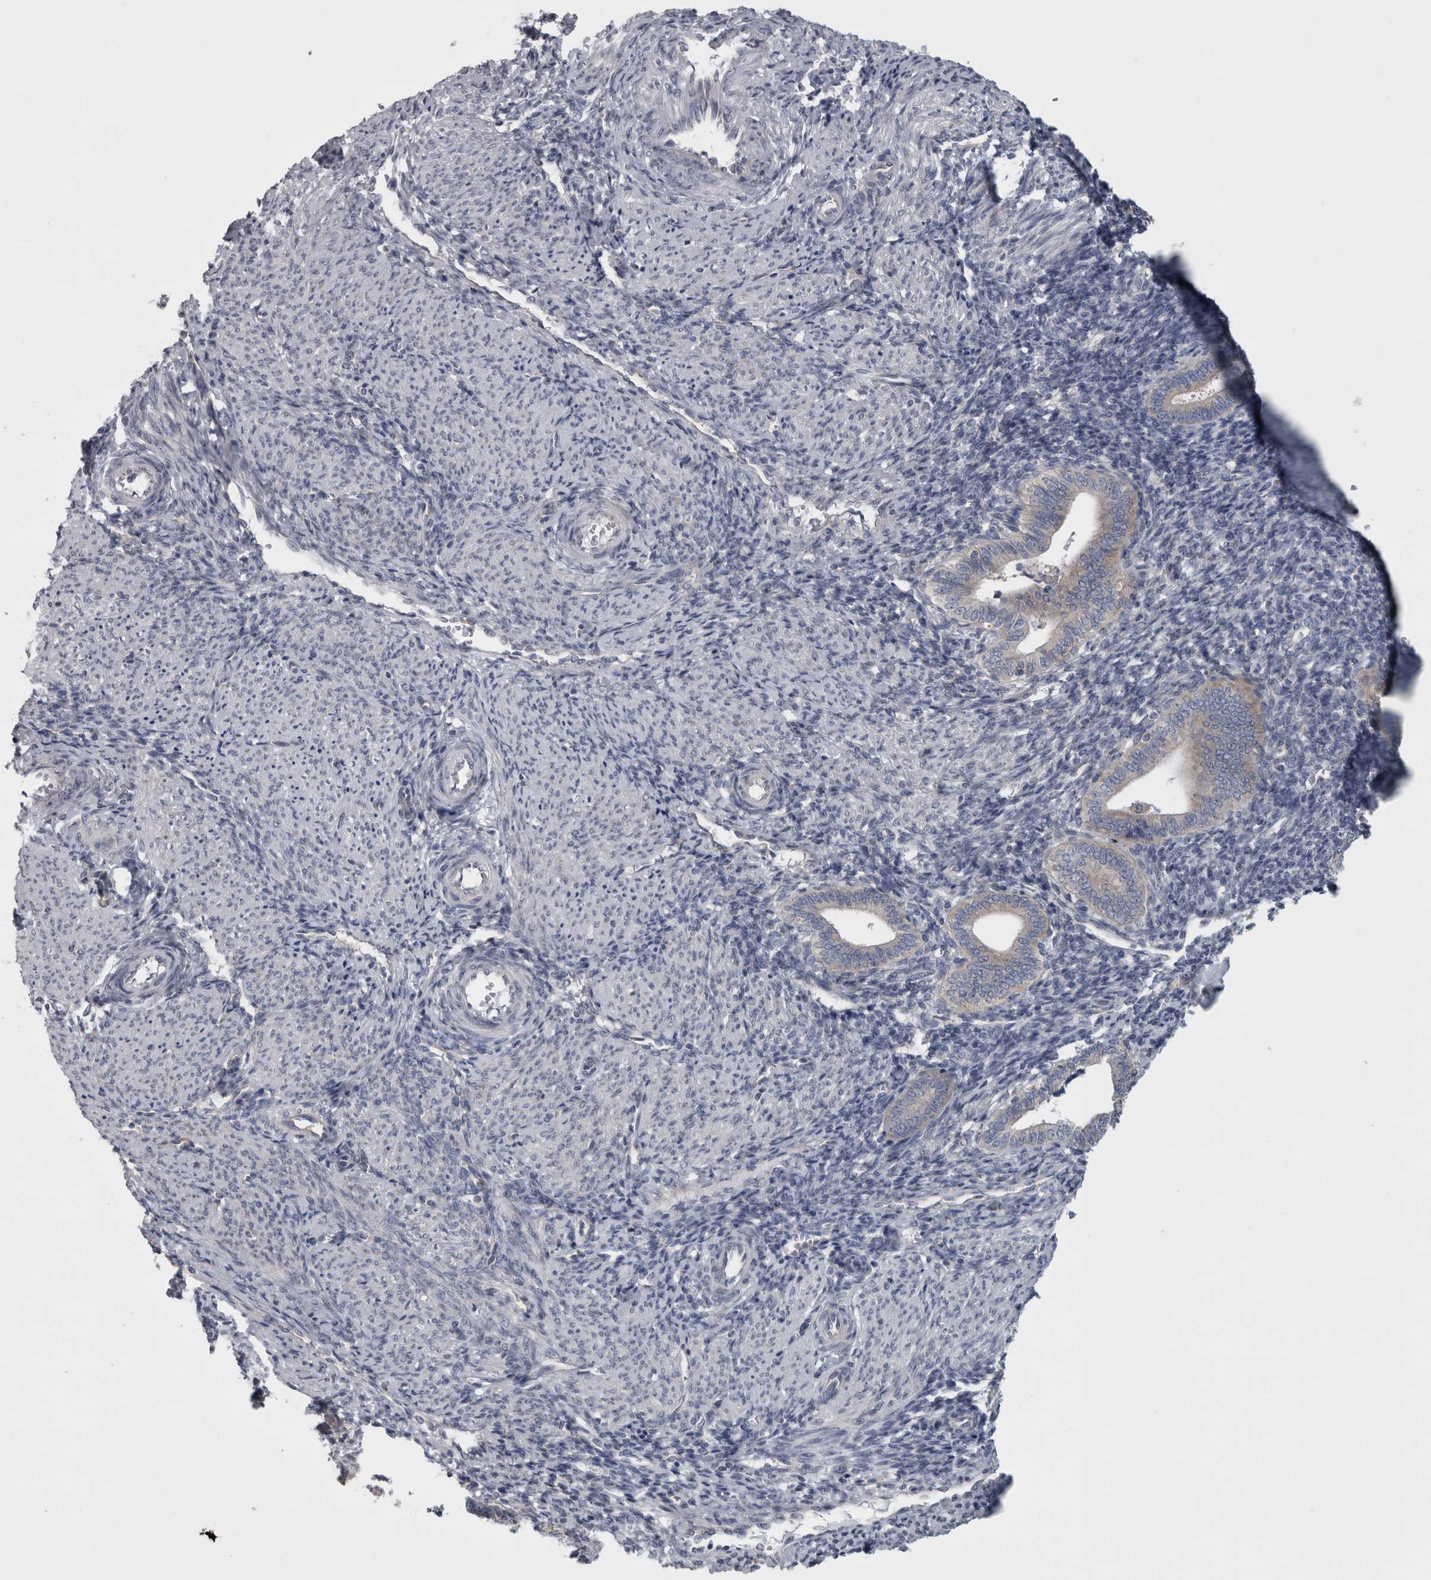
{"staining": {"intensity": "negative", "quantity": "none", "location": "none"}, "tissue": "endometrium", "cell_type": "Cells in endometrial stroma", "image_type": "normal", "snomed": [{"axis": "morphology", "description": "Normal tissue, NOS"}, {"axis": "topography", "description": "Uterus"}, {"axis": "topography", "description": "Endometrium"}], "caption": "Micrograph shows no protein staining in cells in endometrial stroma of unremarkable endometrium. (DAB IHC with hematoxylin counter stain).", "gene": "PRRC2C", "patient": {"sex": "female", "age": 33}}